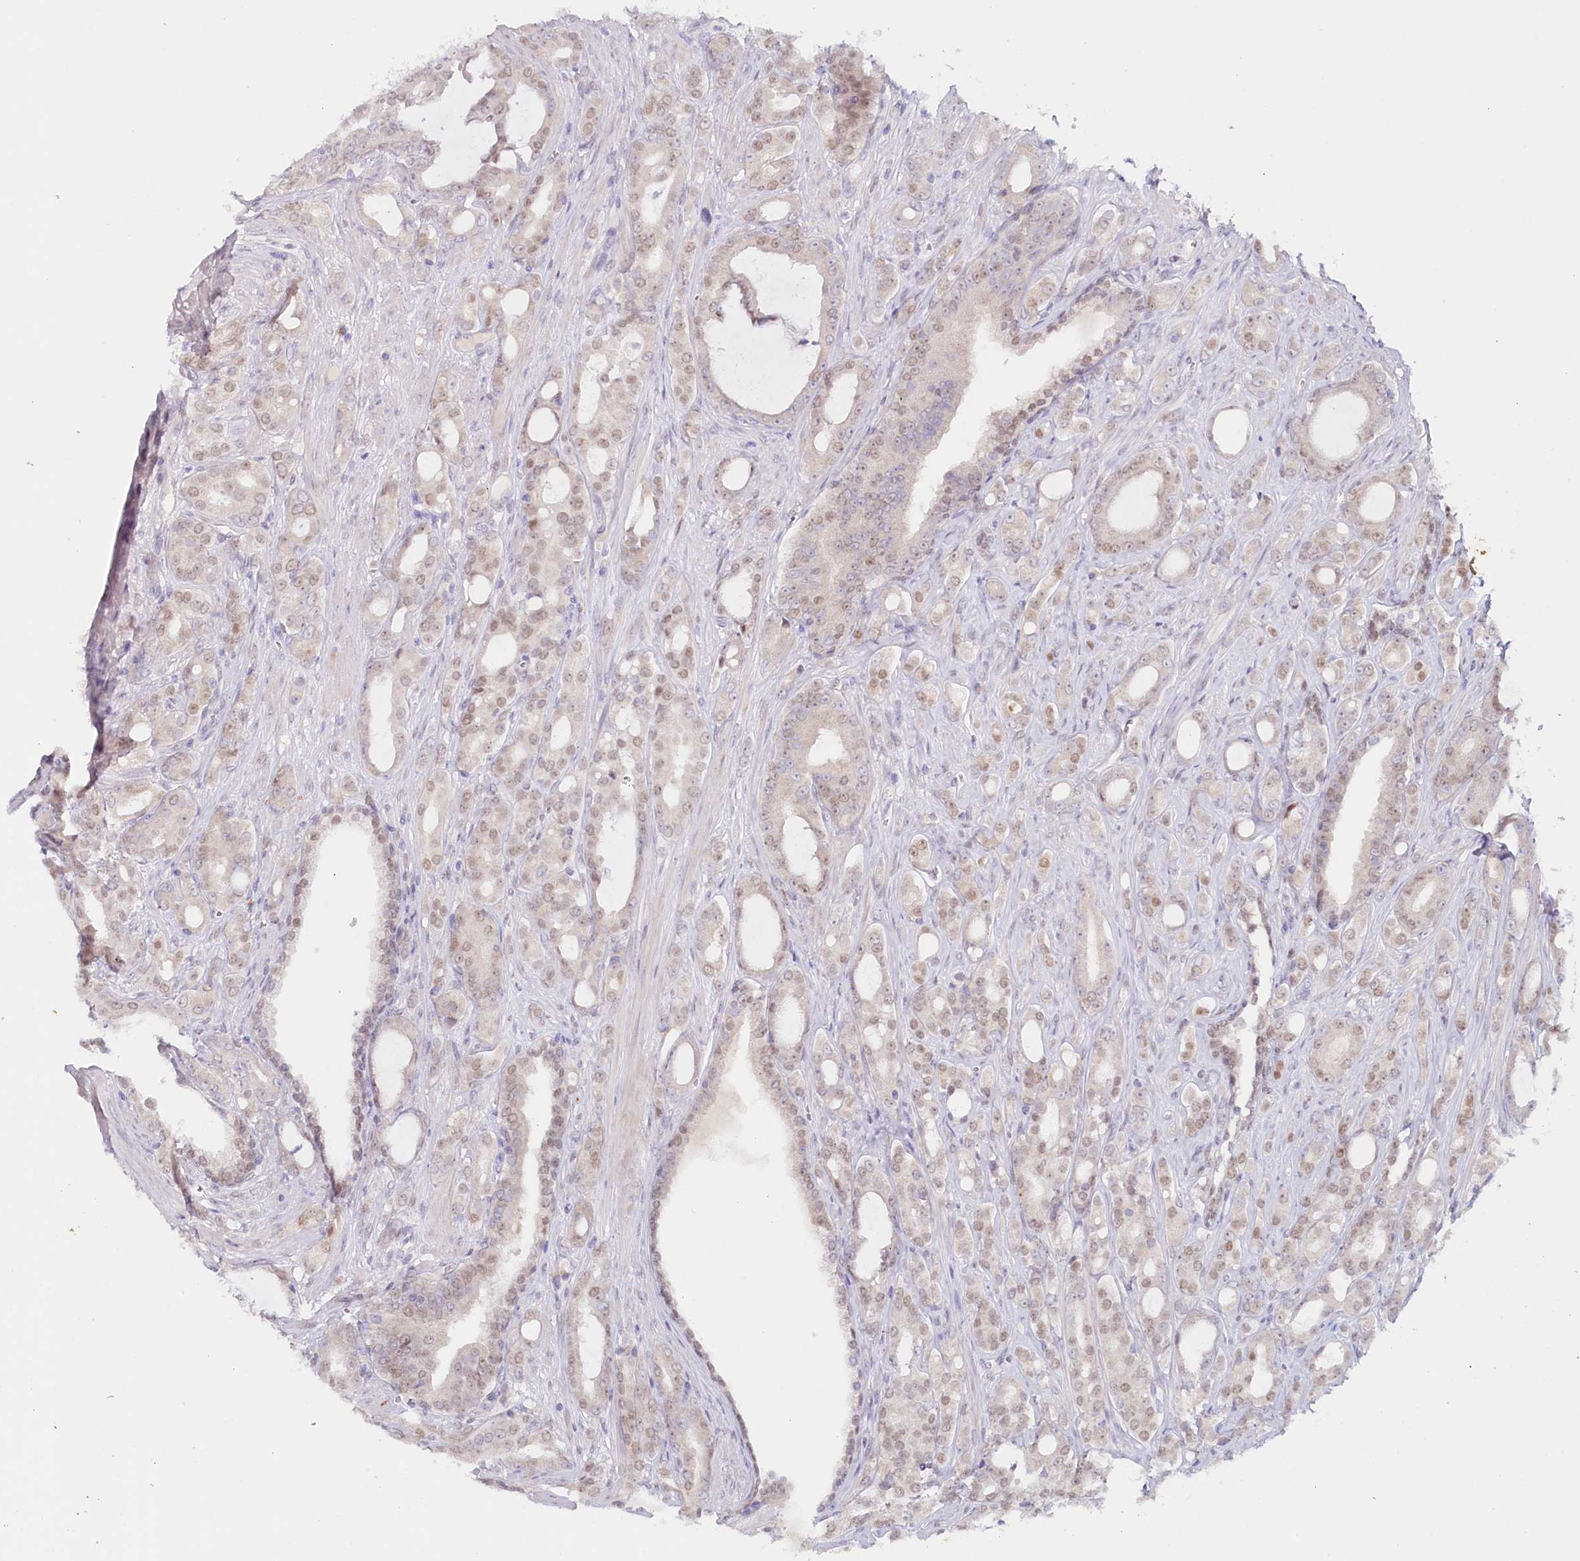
{"staining": {"intensity": "moderate", "quantity": ">75%", "location": "nuclear"}, "tissue": "prostate cancer", "cell_type": "Tumor cells", "image_type": "cancer", "snomed": [{"axis": "morphology", "description": "Adenocarcinoma, High grade"}, {"axis": "topography", "description": "Prostate"}], "caption": "Prostate high-grade adenocarcinoma stained for a protein (brown) reveals moderate nuclear positive staining in about >75% of tumor cells.", "gene": "PSAPL1", "patient": {"sex": "male", "age": 72}}